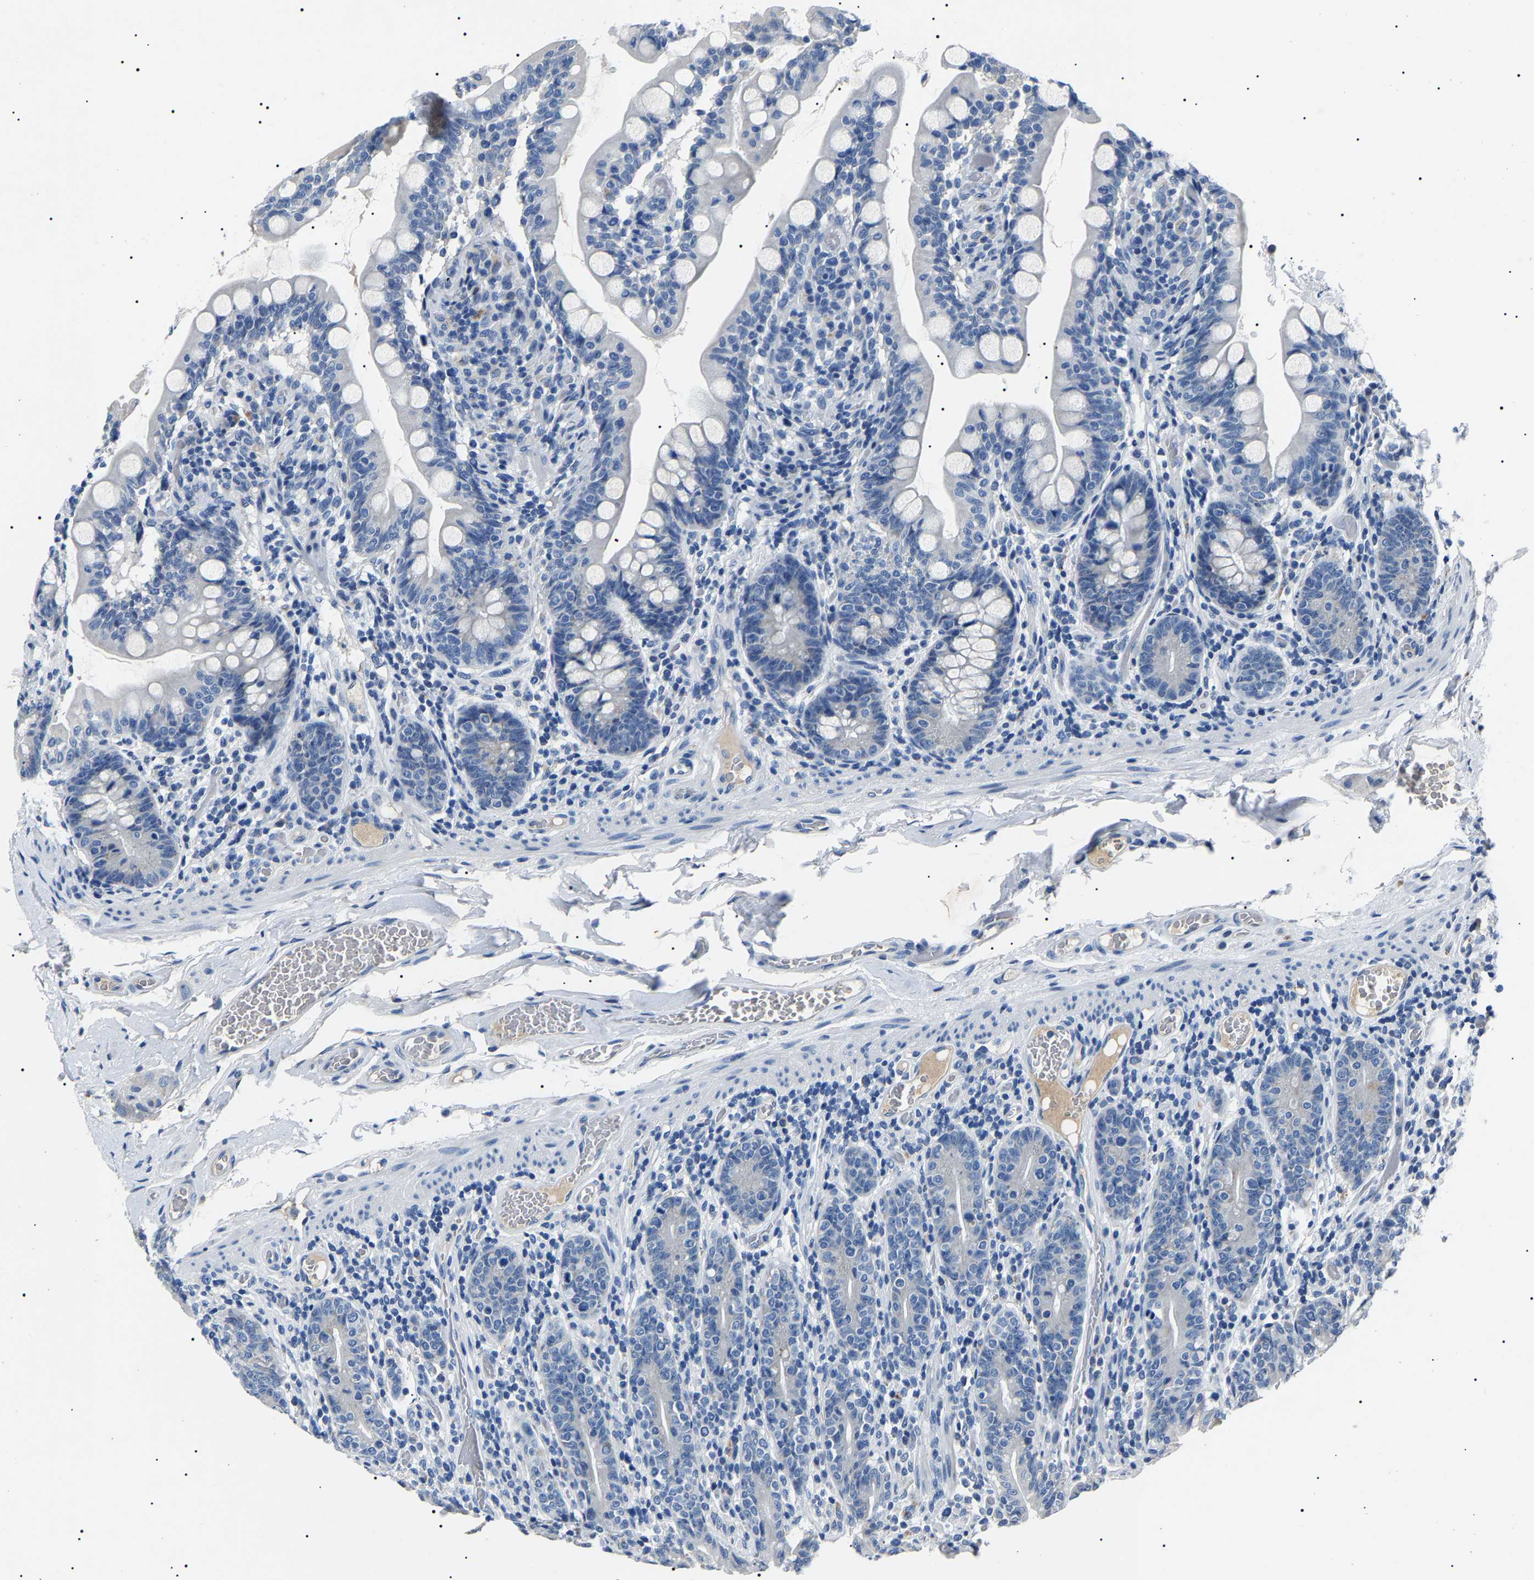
{"staining": {"intensity": "negative", "quantity": "none", "location": "none"}, "tissue": "small intestine", "cell_type": "Glandular cells", "image_type": "normal", "snomed": [{"axis": "morphology", "description": "Normal tissue, NOS"}, {"axis": "topography", "description": "Small intestine"}], "caption": "Glandular cells show no significant protein staining in benign small intestine. (Stains: DAB immunohistochemistry (IHC) with hematoxylin counter stain, Microscopy: brightfield microscopy at high magnification).", "gene": "KLK15", "patient": {"sex": "female", "age": 56}}